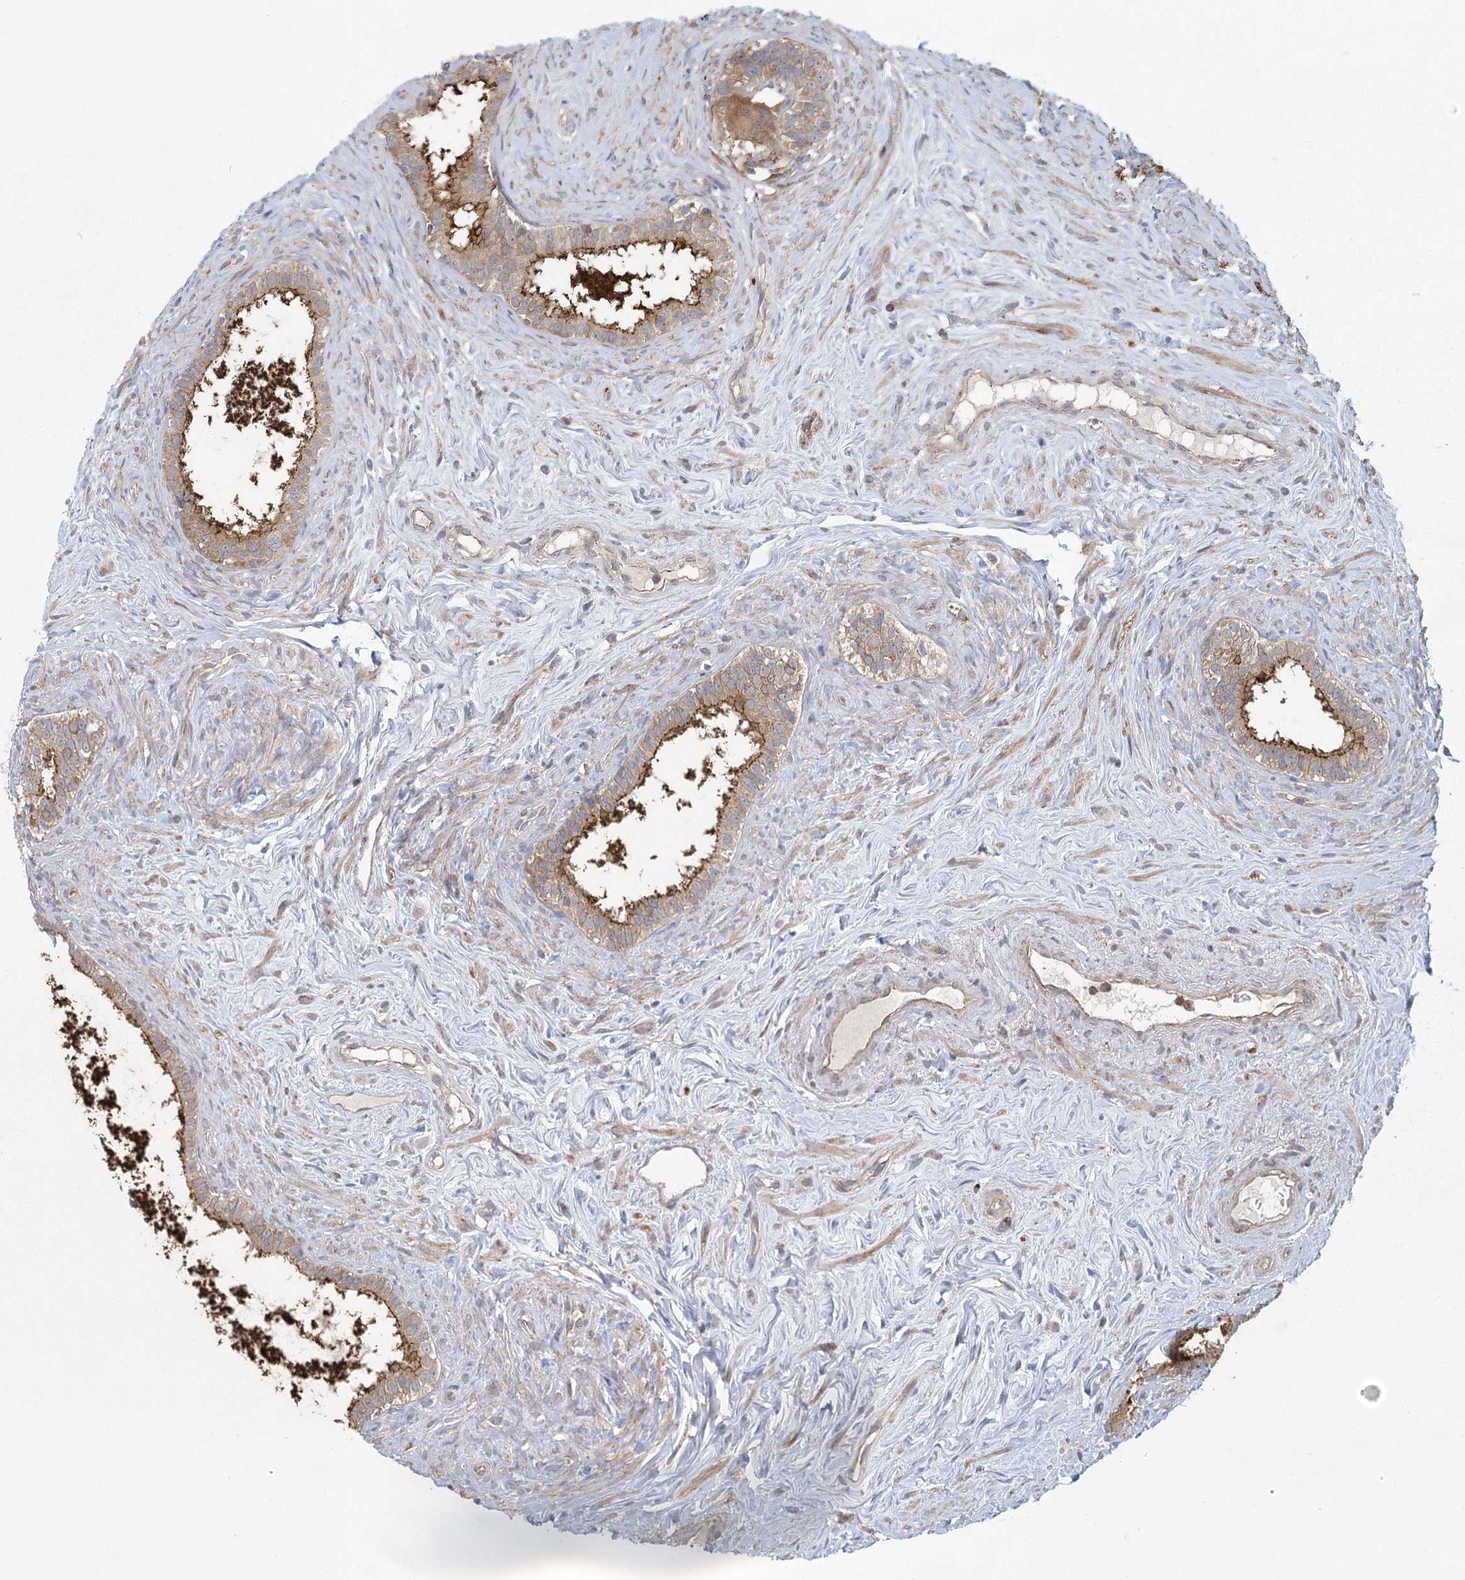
{"staining": {"intensity": "strong", "quantity": ">75%", "location": "cytoplasmic/membranous"}, "tissue": "epididymis", "cell_type": "Glandular cells", "image_type": "normal", "snomed": [{"axis": "morphology", "description": "Normal tissue, NOS"}, {"axis": "topography", "description": "Epididymis"}], "caption": "Glandular cells demonstrate high levels of strong cytoplasmic/membranous positivity in approximately >75% of cells in benign human epididymis.", "gene": "PLEKHA7", "patient": {"sex": "male", "age": 84}}